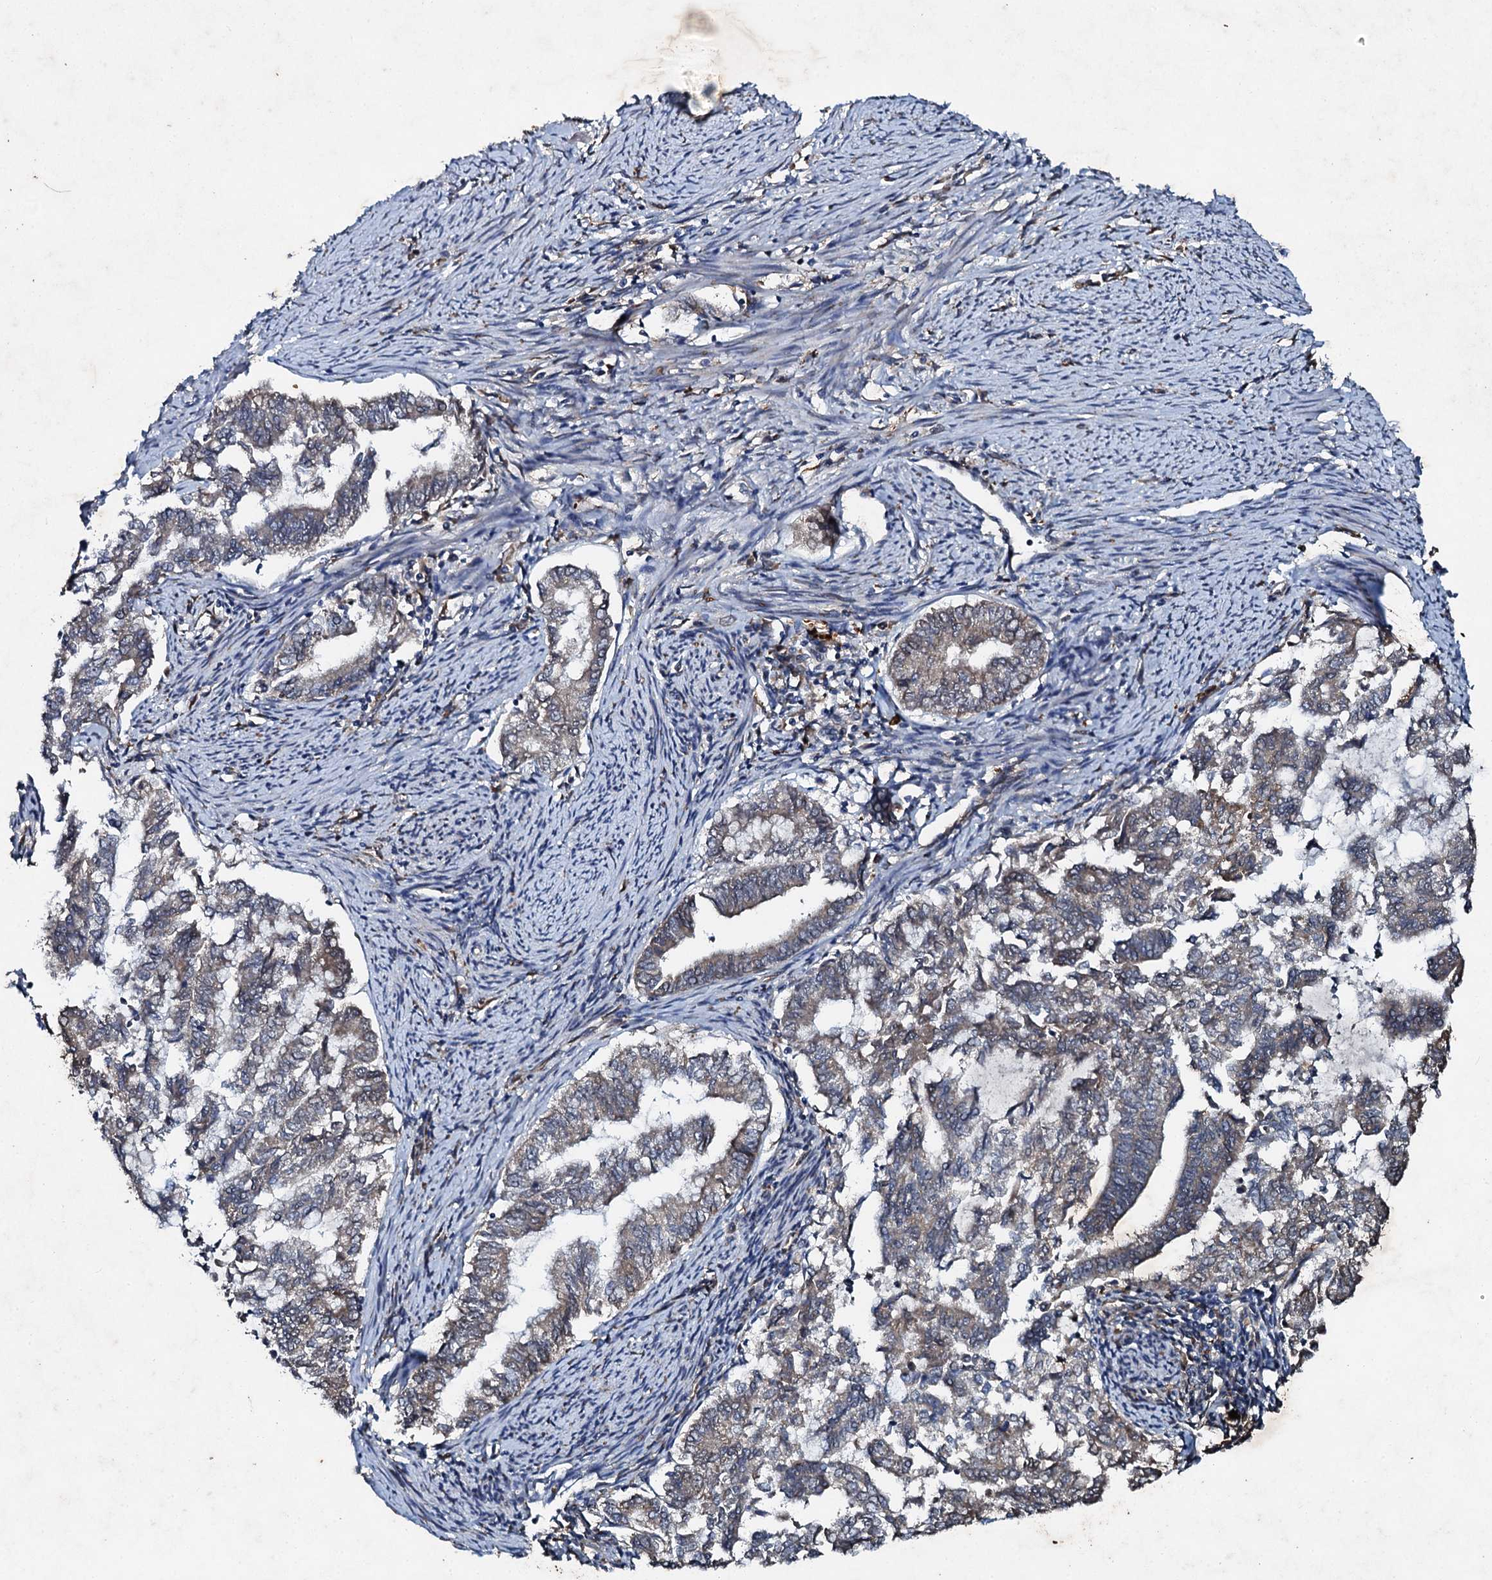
{"staining": {"intensity": "weak", "quantity": "<25%", "location": "cytoplasmic/membranous"}, "tissue": "endometrial cancer", "cell_type": "Tumor cells", "image_type": "cancer", "snomed": [{"axis": "morphology", "description": "Adenocarcinoma, NOS"}, {"axis": "topography", "description": "Endometrium"}], "caption": "A photomicrograph of human endometrial cancer is negative for staining in tumor cells.", "gene": "ADAMTS10", "patient": {"sex": "female", "age": 79}}